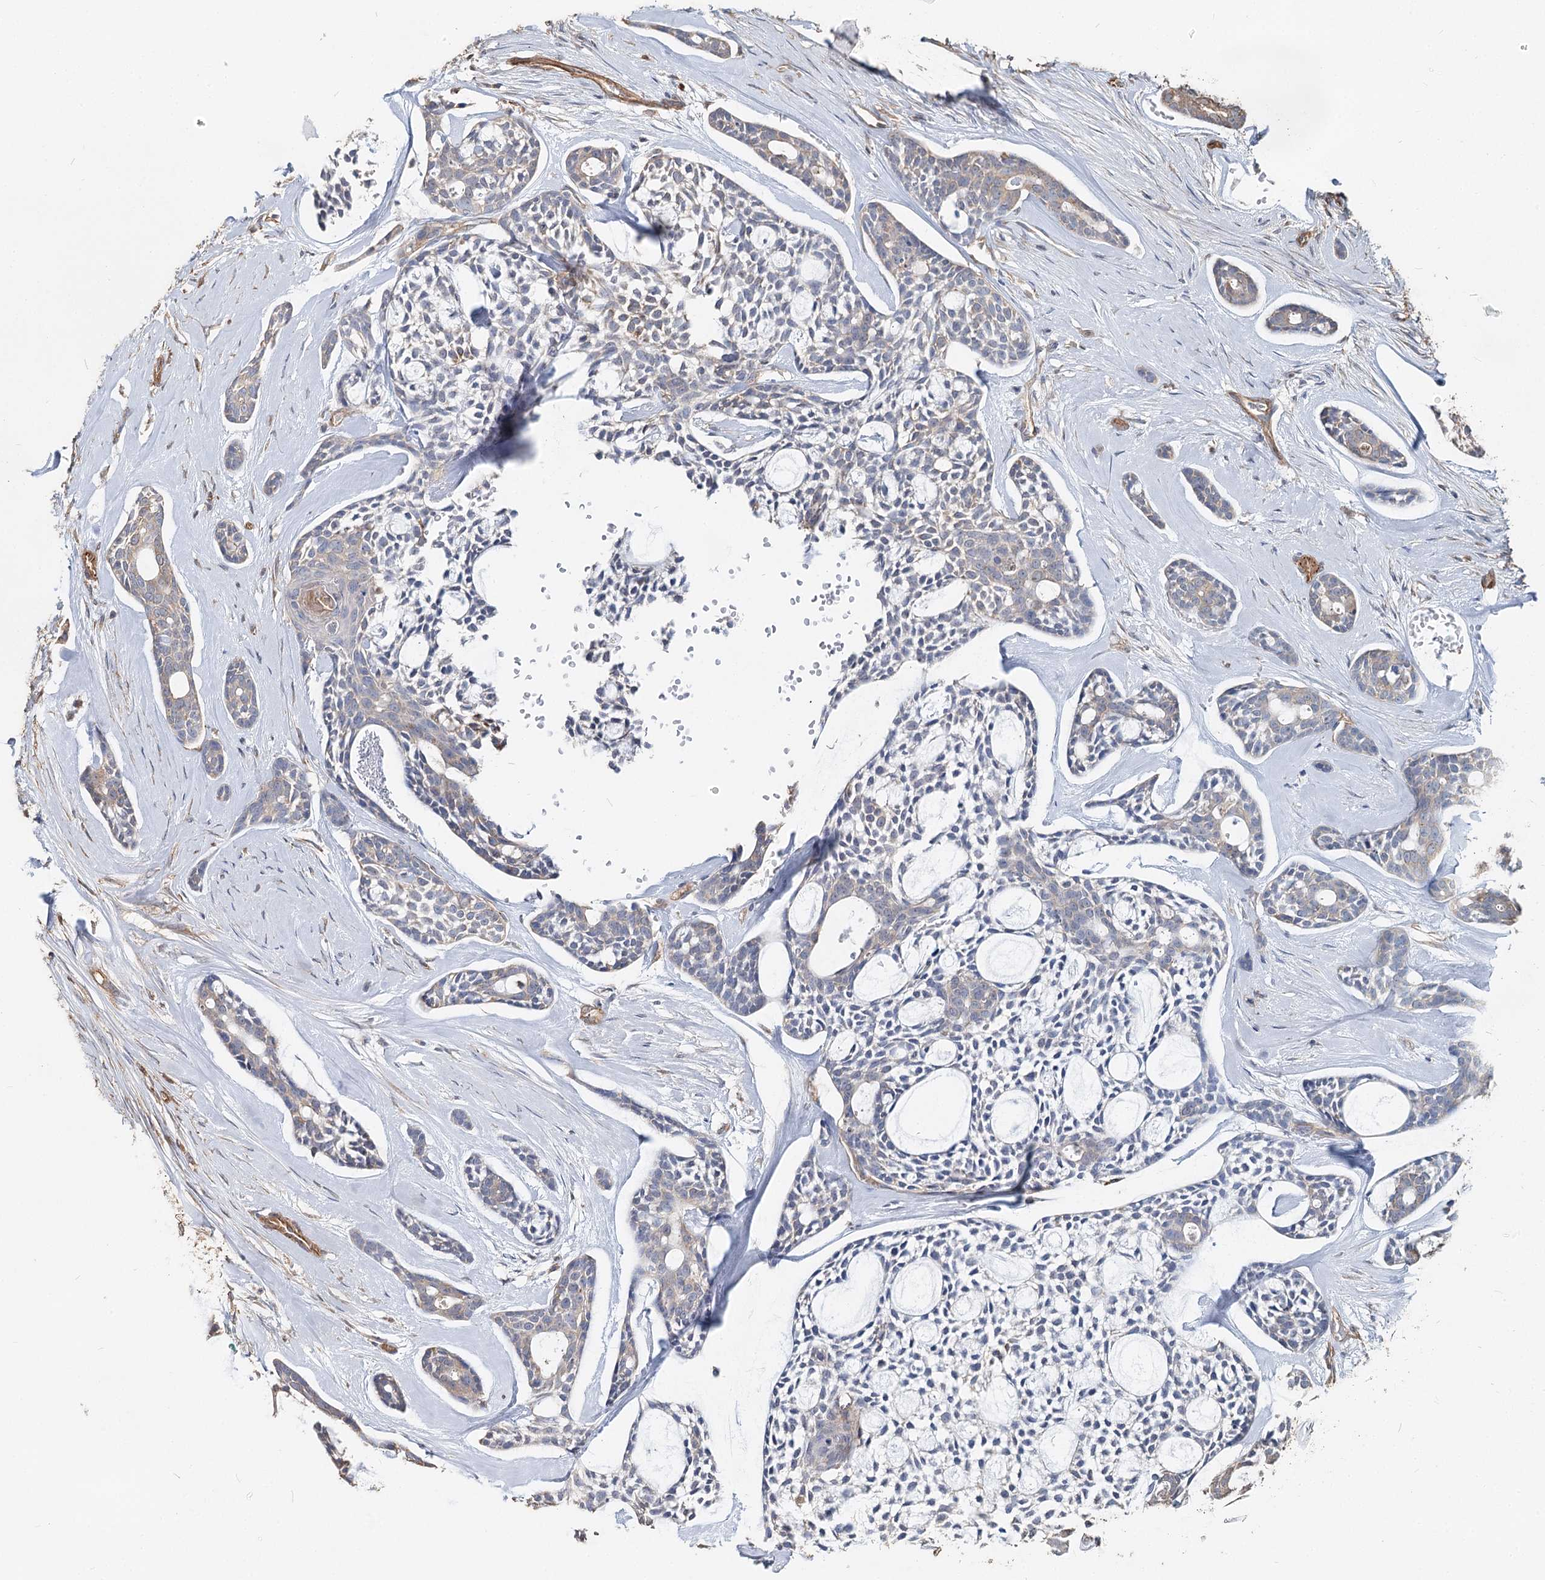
{"staining": {"intensity": "weak", "quantity": "<25%", "location": "cytoplasmic/membranous"}, "tissue": "head and neck cancer", "cell_type": "Tumor cells", "image_type": "cancer", "snomed": [{"axis": "morphology", "description": "Adenocarcinoma, NOS"}, {"axis": "topography", "description": "Subcutis"}, {"axis": "topography", "description": "Head-Neck"}], "caption": "Immunohistochemistry (IHC) of human head and neck cancer exhibits no positivity in tumor cells.", "gene": "SPART", "patient": {"sex": "female", "age": 73}}